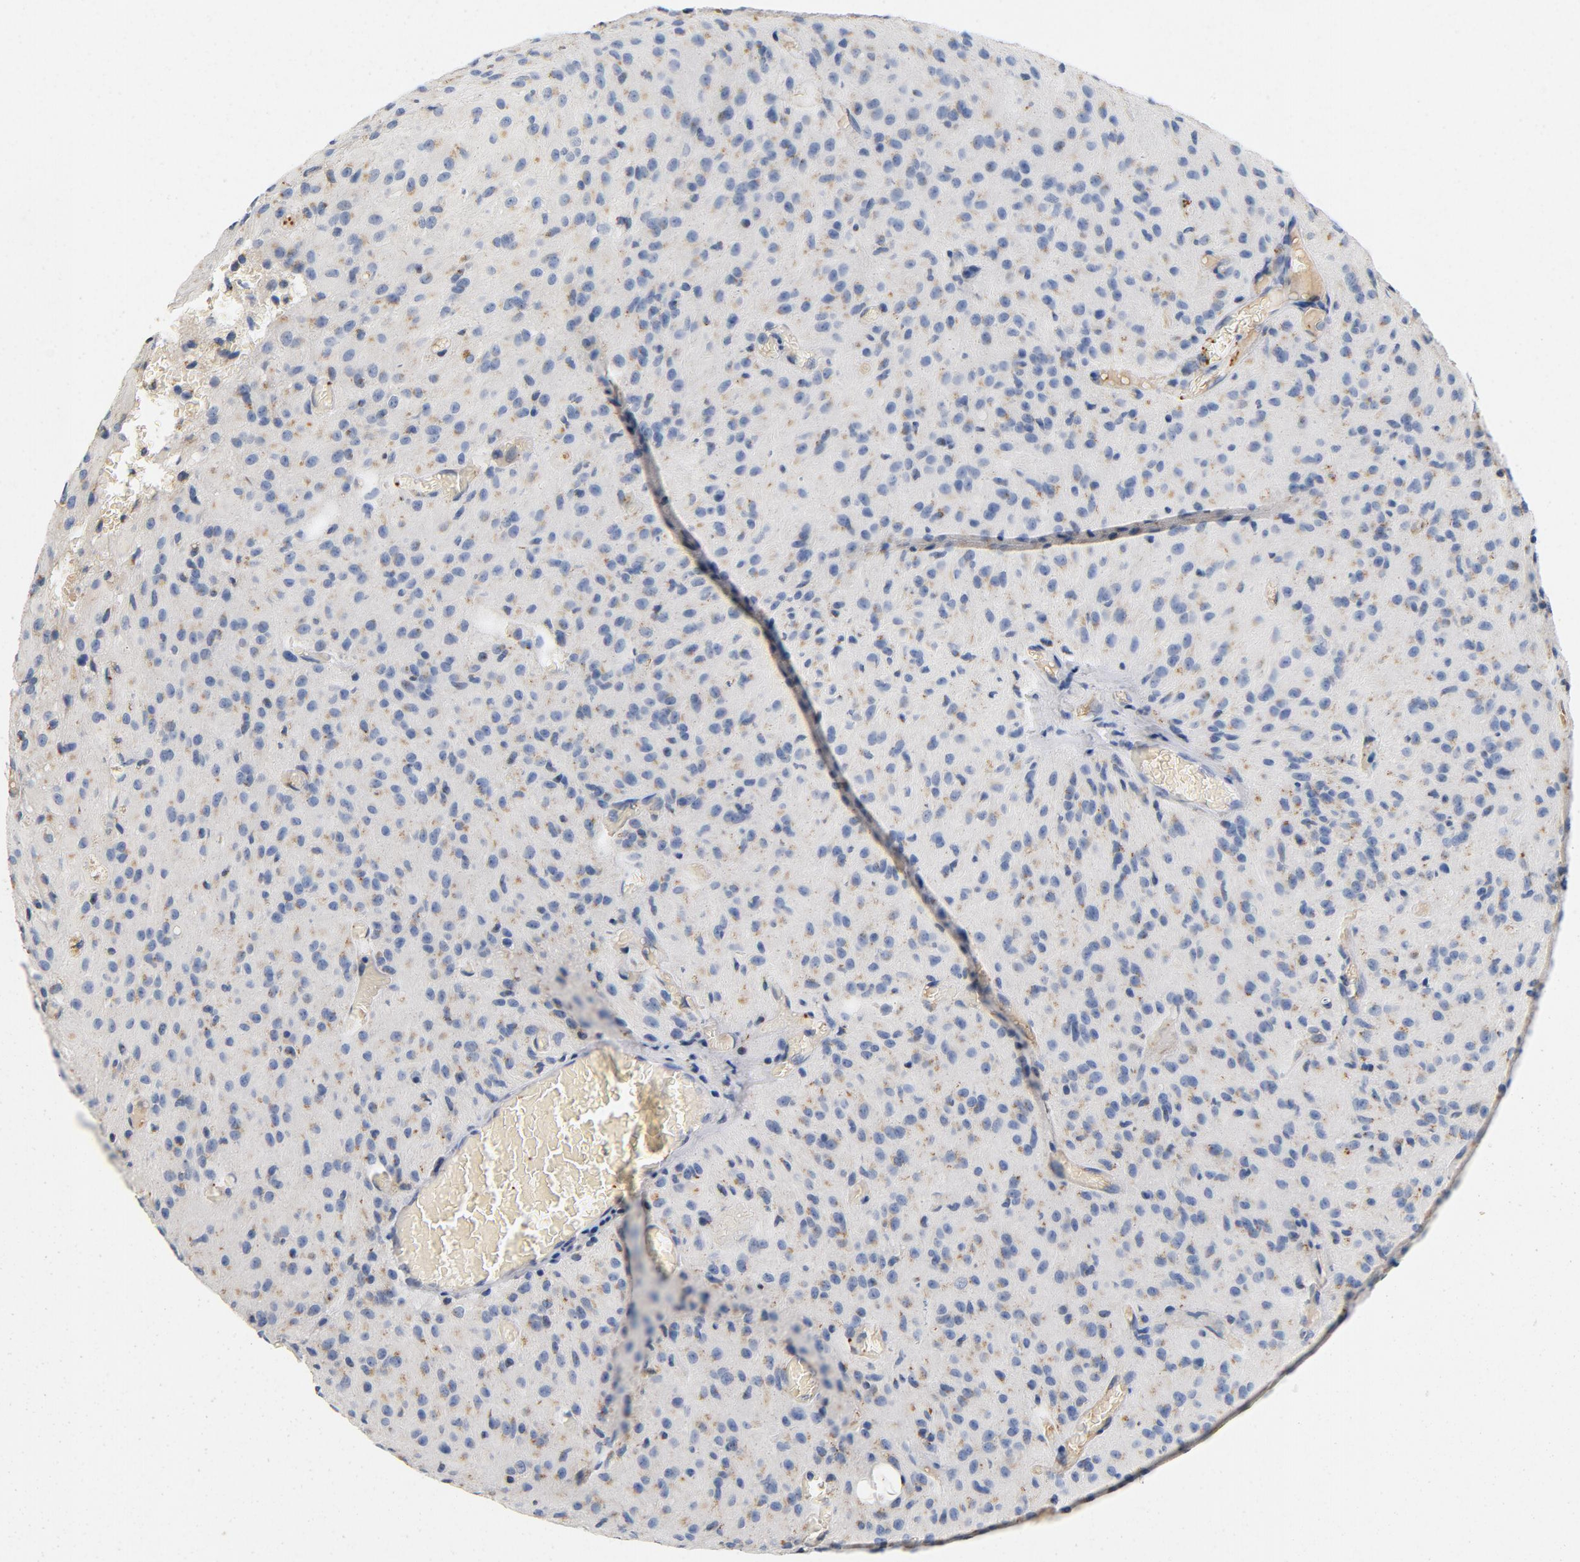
{"staining": {"intensity": "negative", "quantity": "none", "location": "none"}, "tissue": "glioma", "cell_type": "Tumor cells", "image_type": "cancer", "snomed": [{"axis": "morphology", "description": "Glioma, malignant, High grade"}, {"axis": "topography", "description": "Brain"}], "caption": "This is an IHC photomicrograph of glioma. There is no expression in tumor cells.", "gene": "LMAN2", "patient": {"sex": "female", "age": 59}}